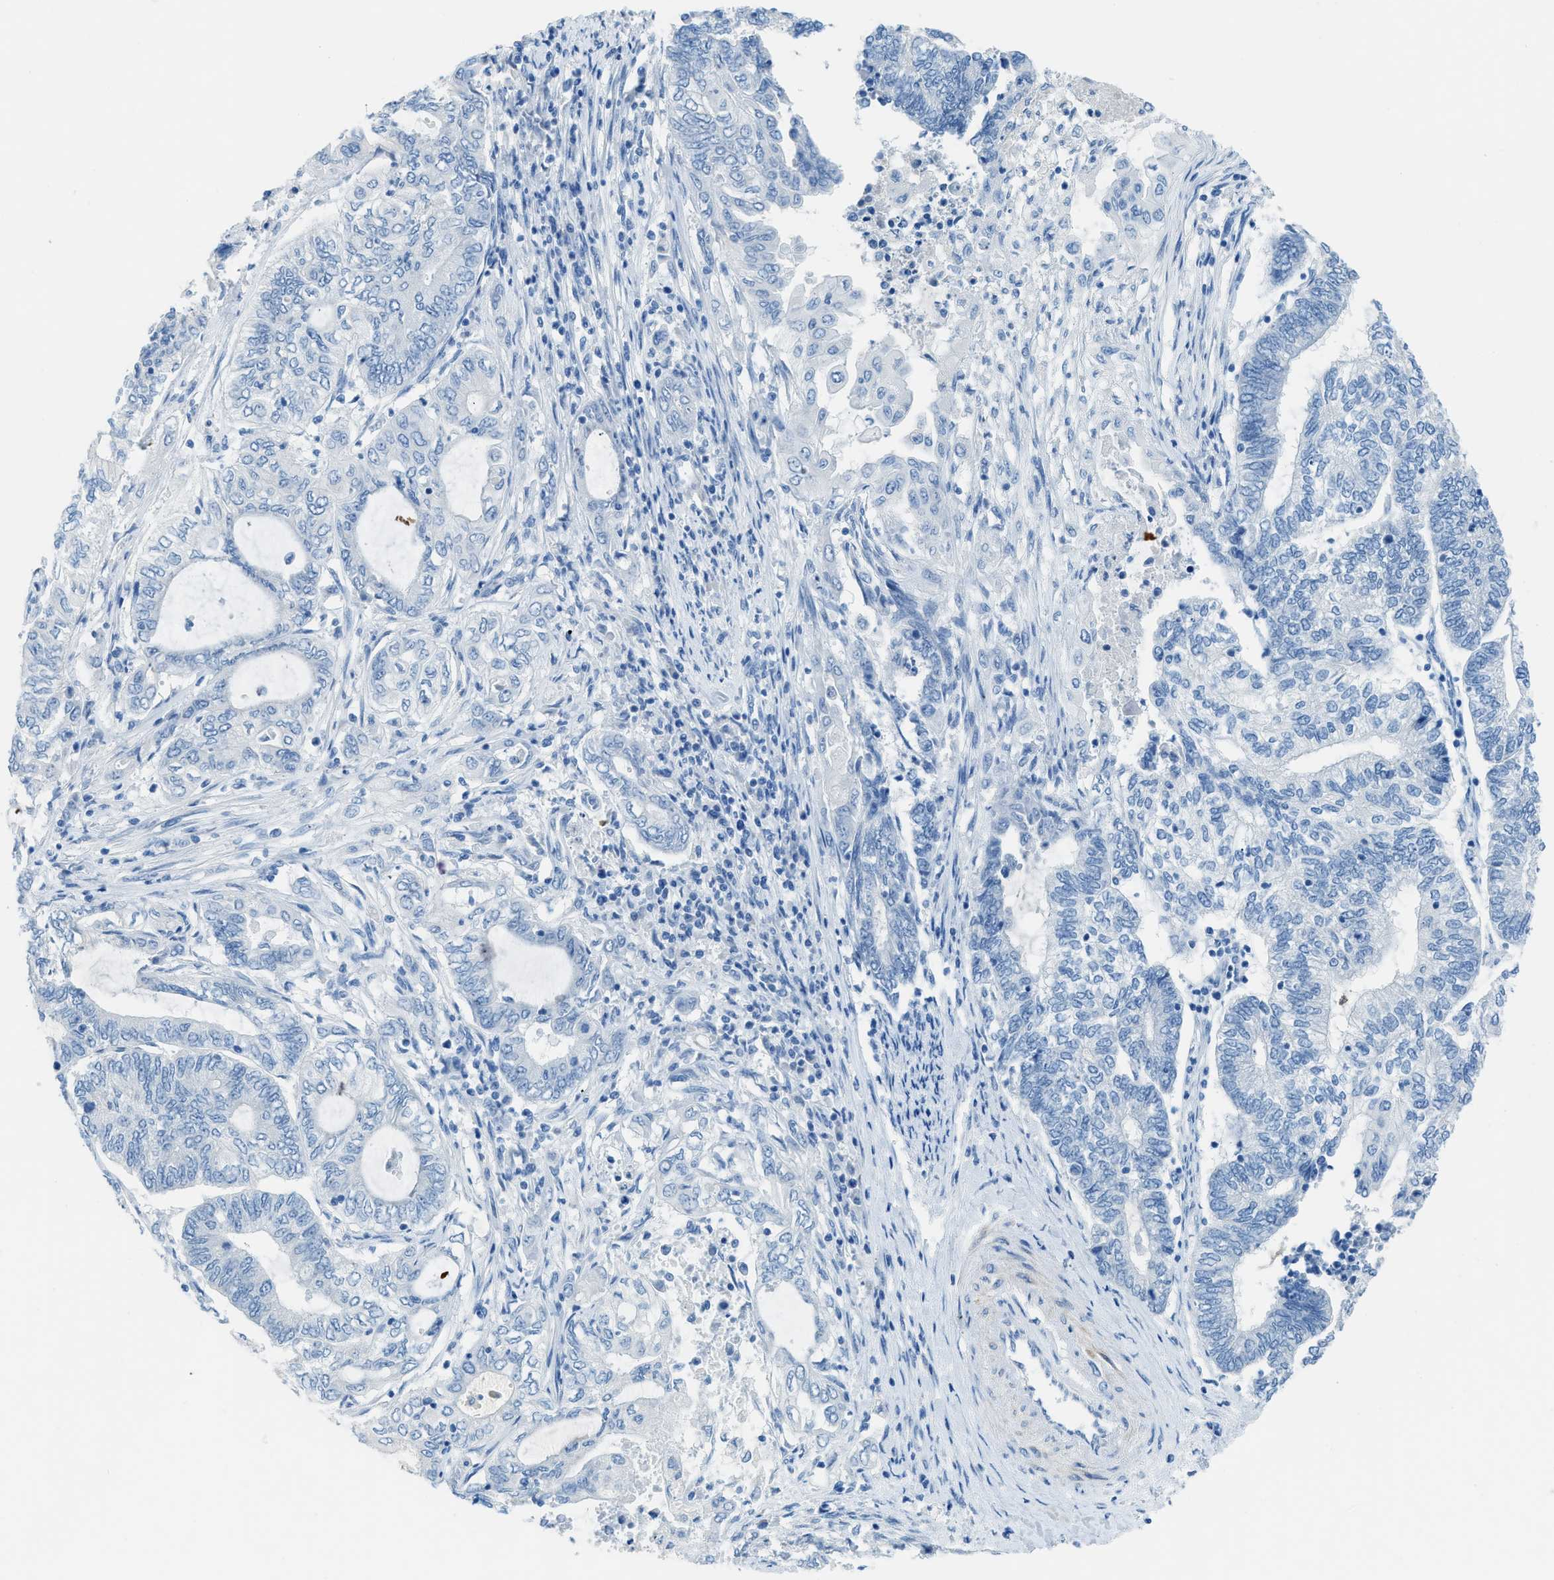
{"staining": {"intensity": "negative", "quantity": "none", "location": "none"}, "tissue": "endometrial cancer", "cell_type": "Tumor cells", "image_type": "cancer", "snomed": [{"axis": "morphology", "description": "Adenocarcinoma, NOS"}, {"axis": "topography", "description": "Uterus"}, {"axis": "topography", "description": "Endometrium"}], "caption": "This is a histopathology image of IHC staining of endometrial cancer (adenocarcinoma), which shows no expression in tumor cells.", "gene": "ACAN", "patient": {"sex": "female", "age": 70}}